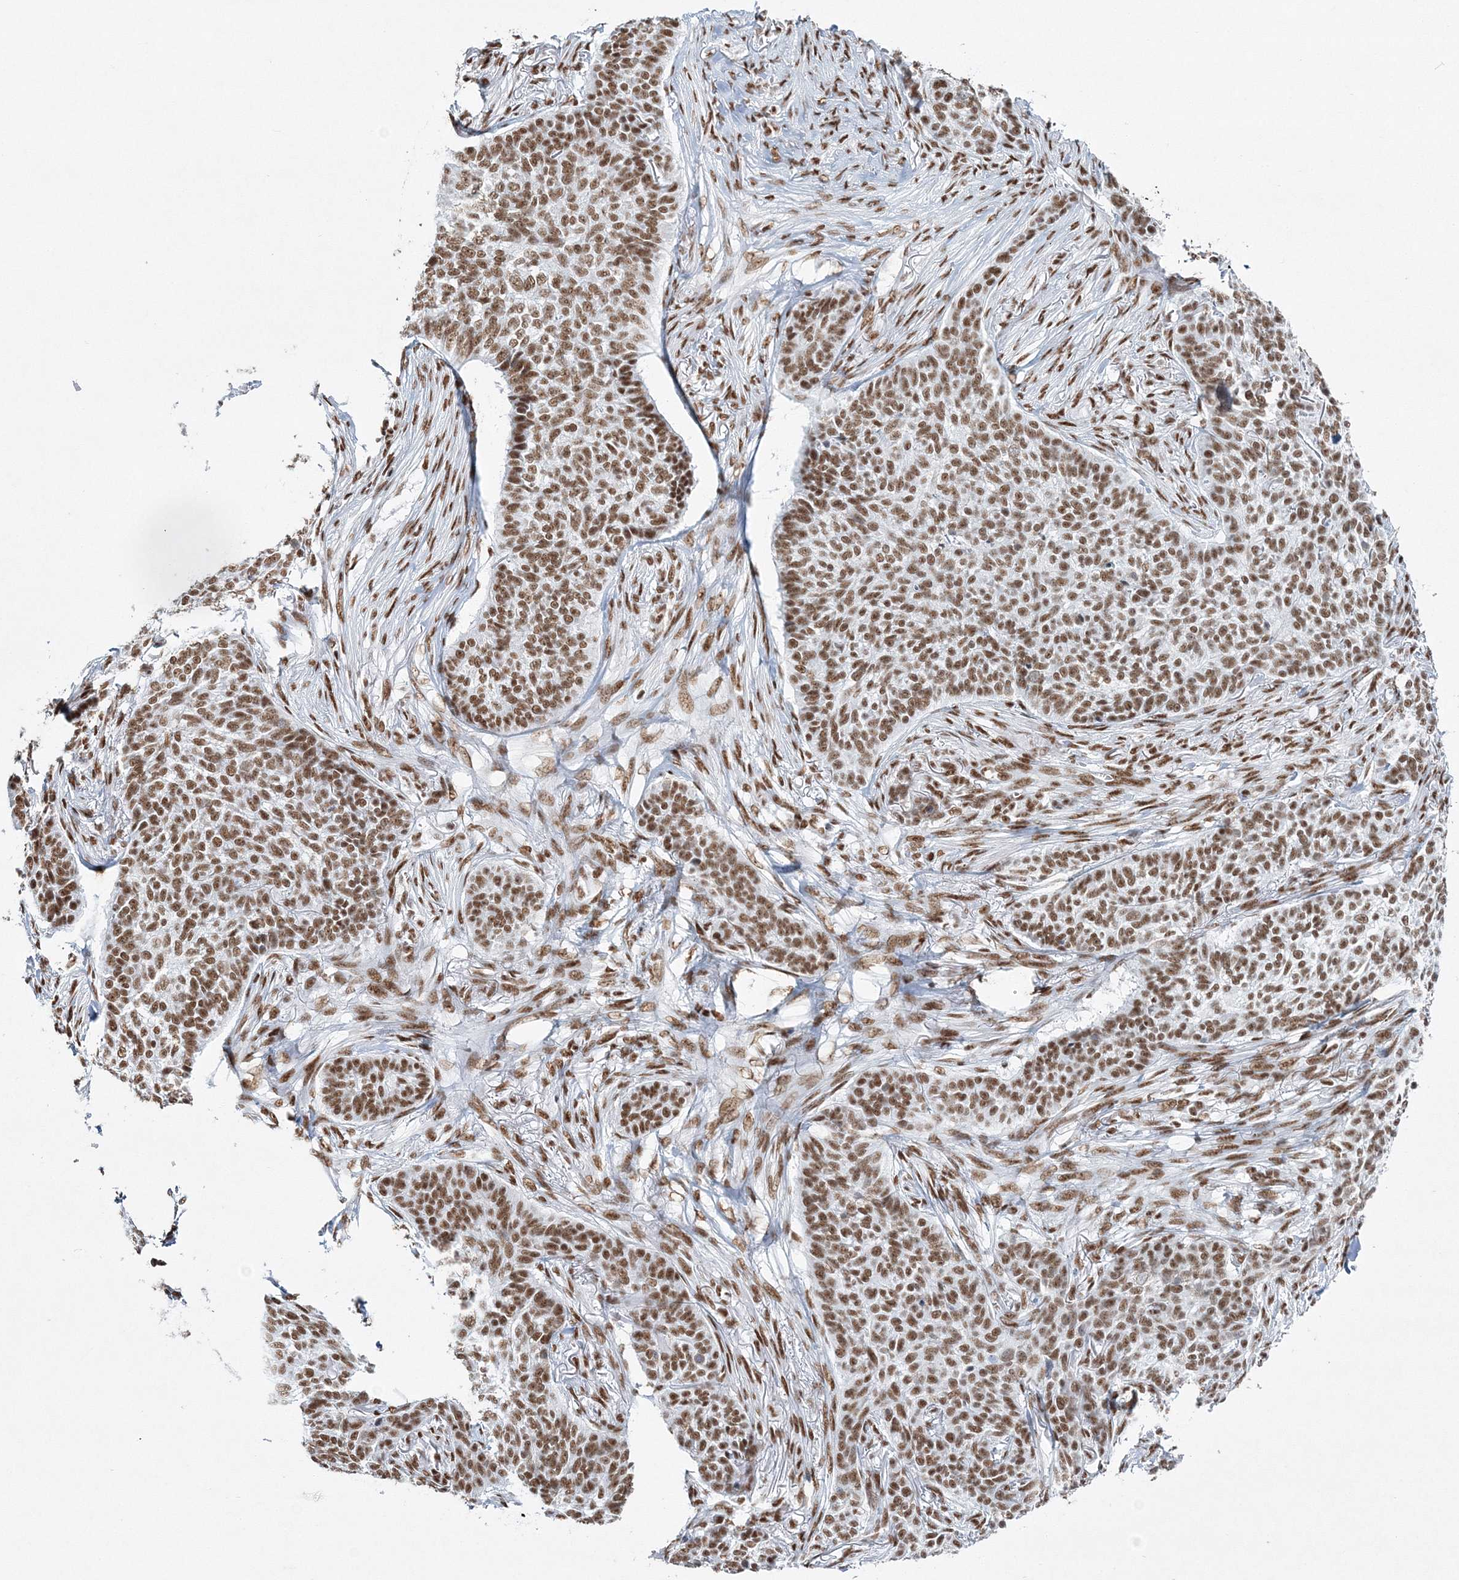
{"staining": {"intensity": "moderate", "quantity": ">75%", "location": "nuclear"}, "tissue": "skin cancer", "cell_type": "Tumor cells", "image_type": "cancer", "snomed": [{"axis": "morphology", "description": "Basal cell carcinoma"}, {"axis": "topography", "description": "Skin"}], "caption": "Immunohistochemical staining of human skin cancer demonstrates moderate nuclear protein expression in about >75% of tumor cells.", "gene": "QRICH1", "patient": {"sex": "male", "age": 85}}